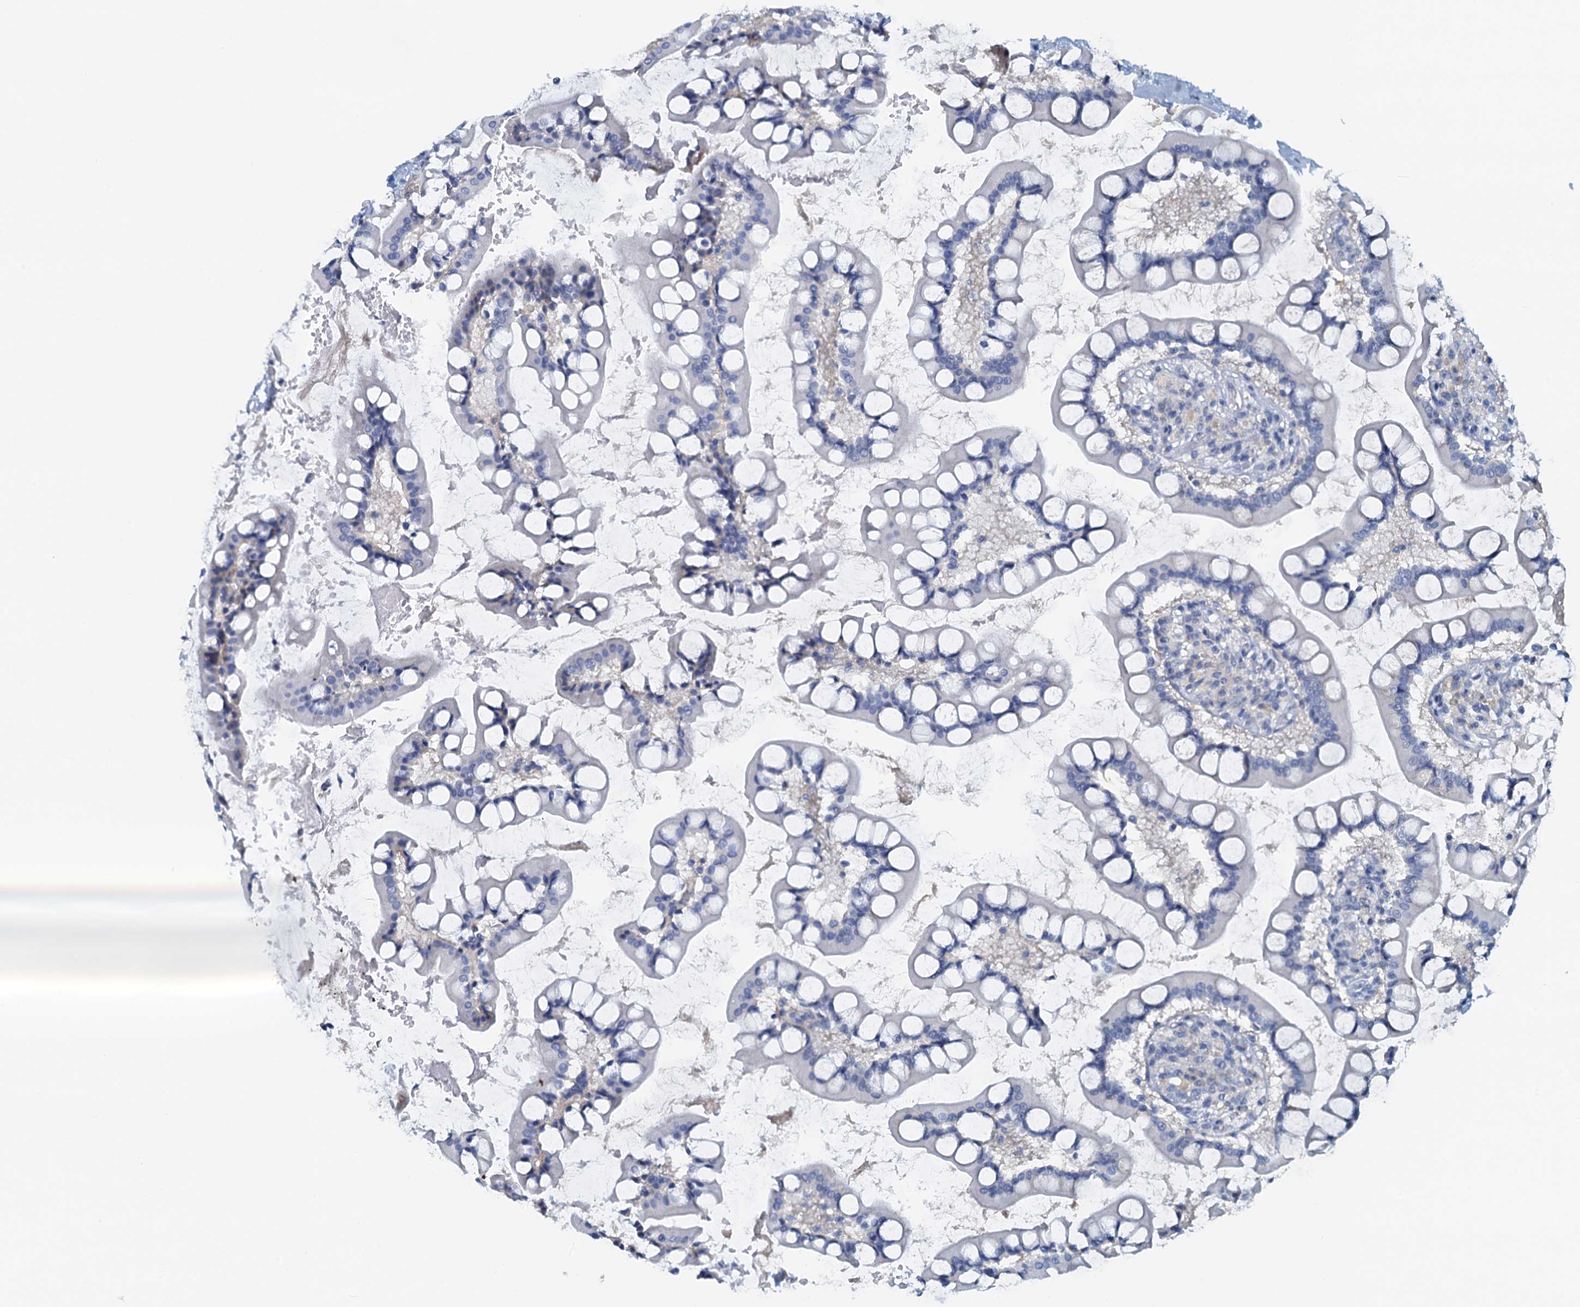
{"staining": {"intensity": "negative", "quantity": "none", "location": "none"}, "tissue": "small intestine", "cell_type": "Glandular cells", "image_type": "normal", "snomed": [{"axis": "morphology", "description": "Normal tissue, NOS"}, {"axis": "topography", "description": "Small intestine"}], "caption": "An image of human small intestine is negative for staining in glandular cells. (IHC, brightfield microscopy, high magnification).", "gene": "DTD1", "patient": {"sex": "male", "age": 52}}